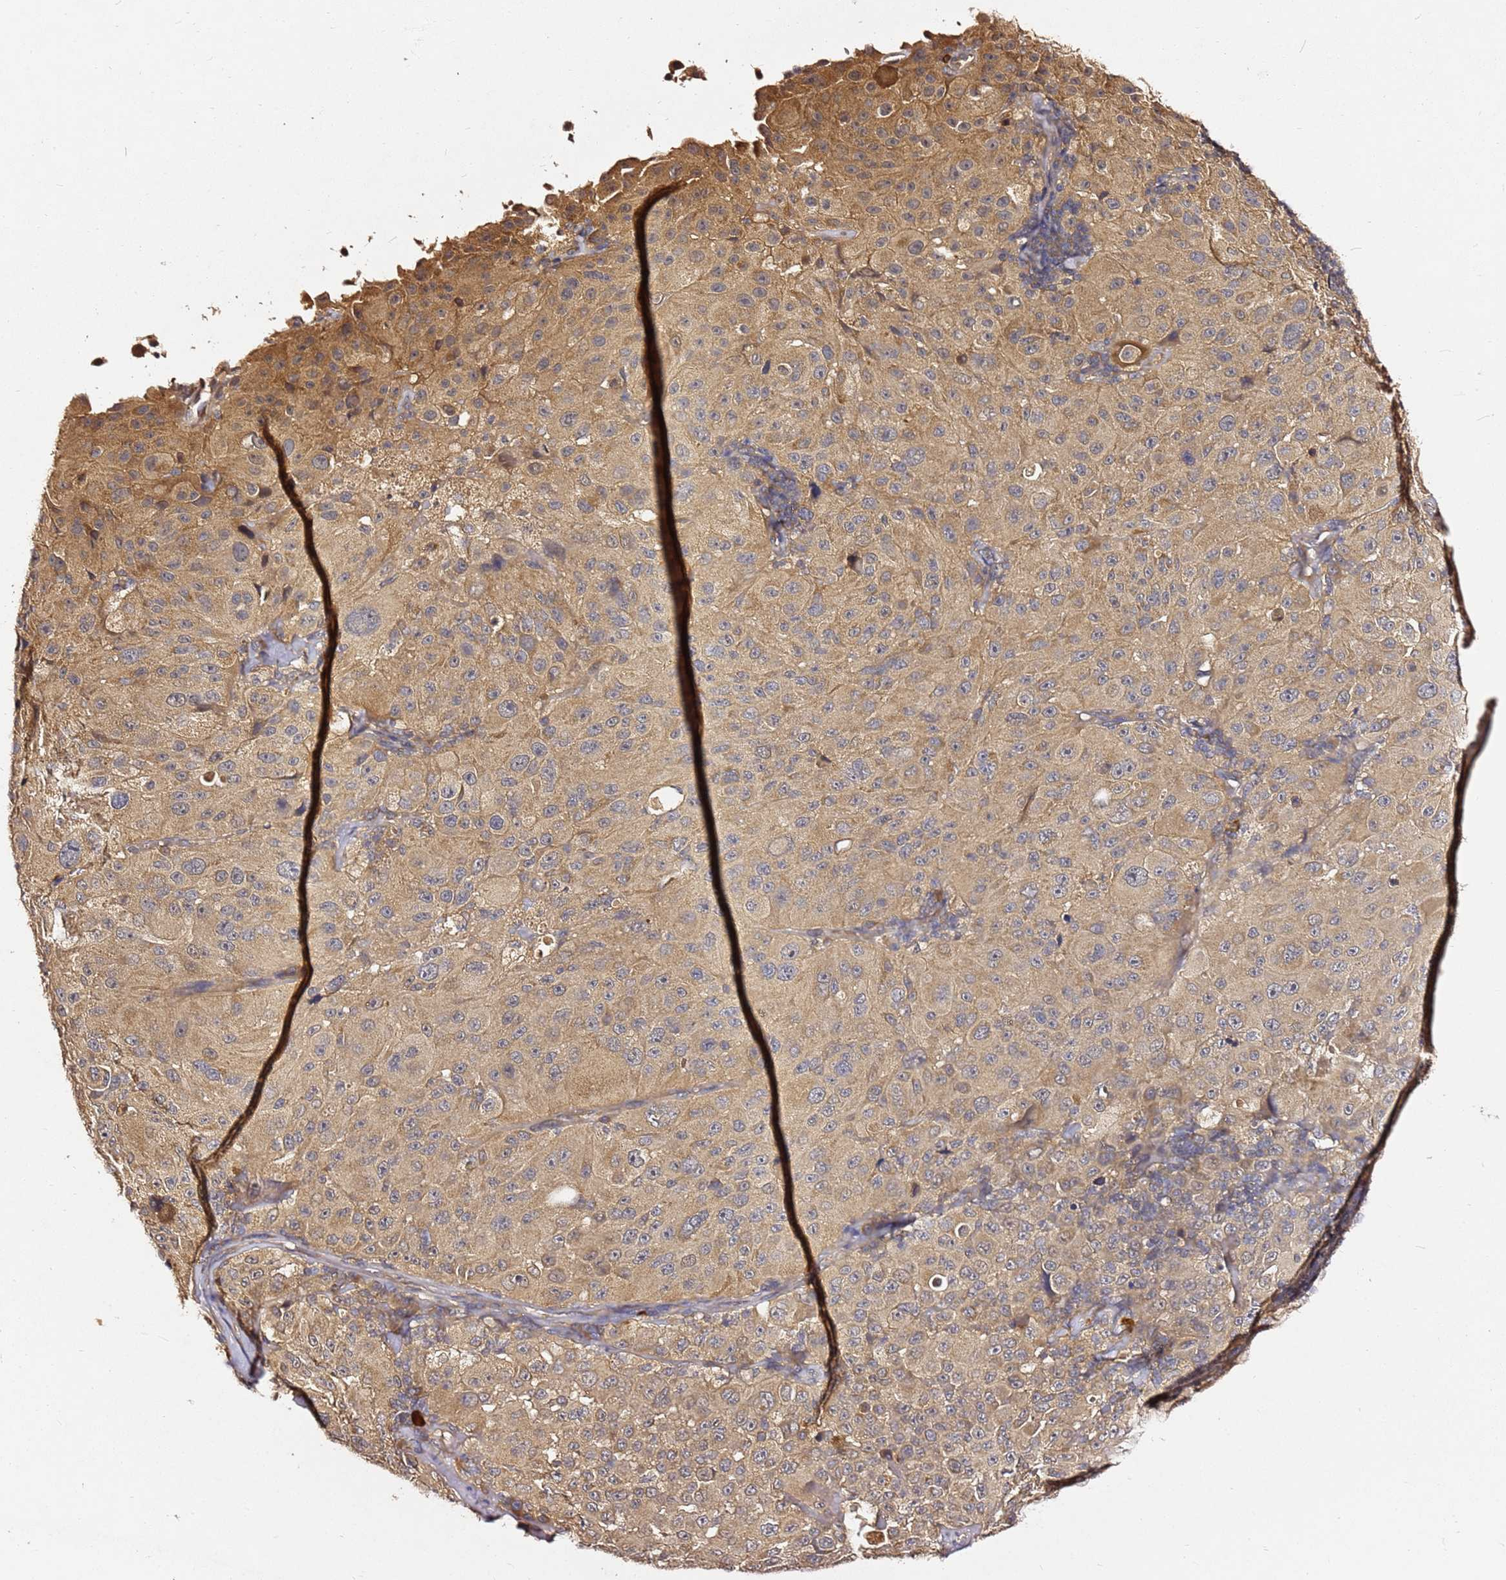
{"staining": {"intensity": "weak", "quantity": ">75%", "location": "cytoplasmic/membranous"}, "tissue": "melanoma", "cell_type": "Tumor cells", "image_type": "cancer", "snomed": [{"axis": "morphology", "description": "Malignant melanoma, Metastatic site"}, {"axis": "topography", "description": "Lymph node"}], "caption": "High-magnification brightfield microscopy of melanoma stained with DAB (brown) and counterstained with hematoxylin (blue). tumor cells exhibit weak cytoplasmic/membranous staining is present in about>75% of cells.", "gene": "C6orf136", "patient": {"sex": "male", "age": 62}}